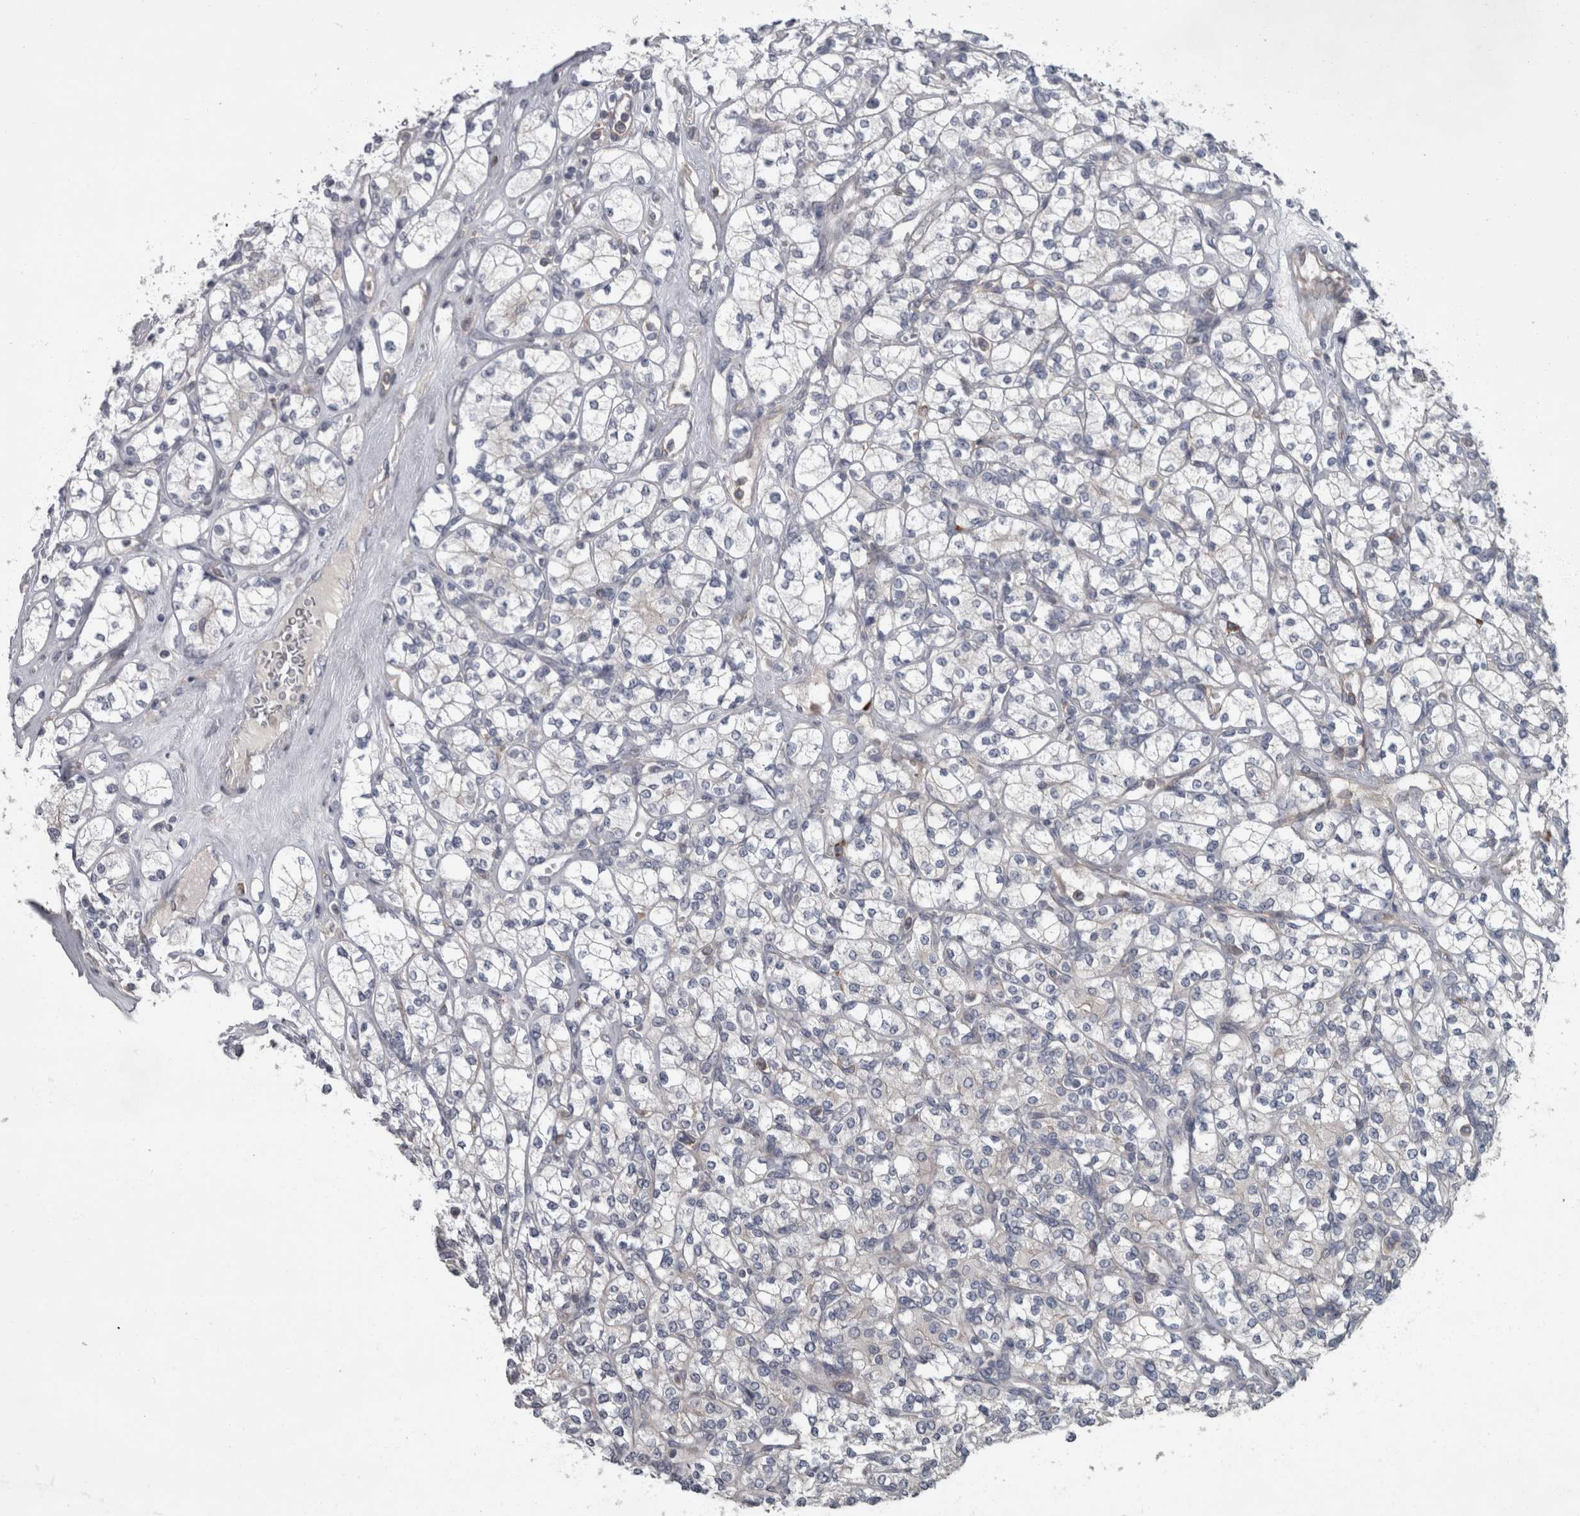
{"staining": {"intensity": "negative", "quantity": "none", "location": "none"}, "tissue": "renal cancer", "cell_type": "Tumor cells", "image_type": "cancer", "snomed": [{"axis": "morphology", "description": "Adenocarcinoma, NOS"}, {"axis": "topography", "description": "Kidney"}], "caption": "There is no significant positivity in tumor cells of adenocarcinoma (renal). (Brightfield microscopy of DAB IHC at high magnification).", "gene": "CDC42BPG", "patient": {"sex": "male", "age": 77}}